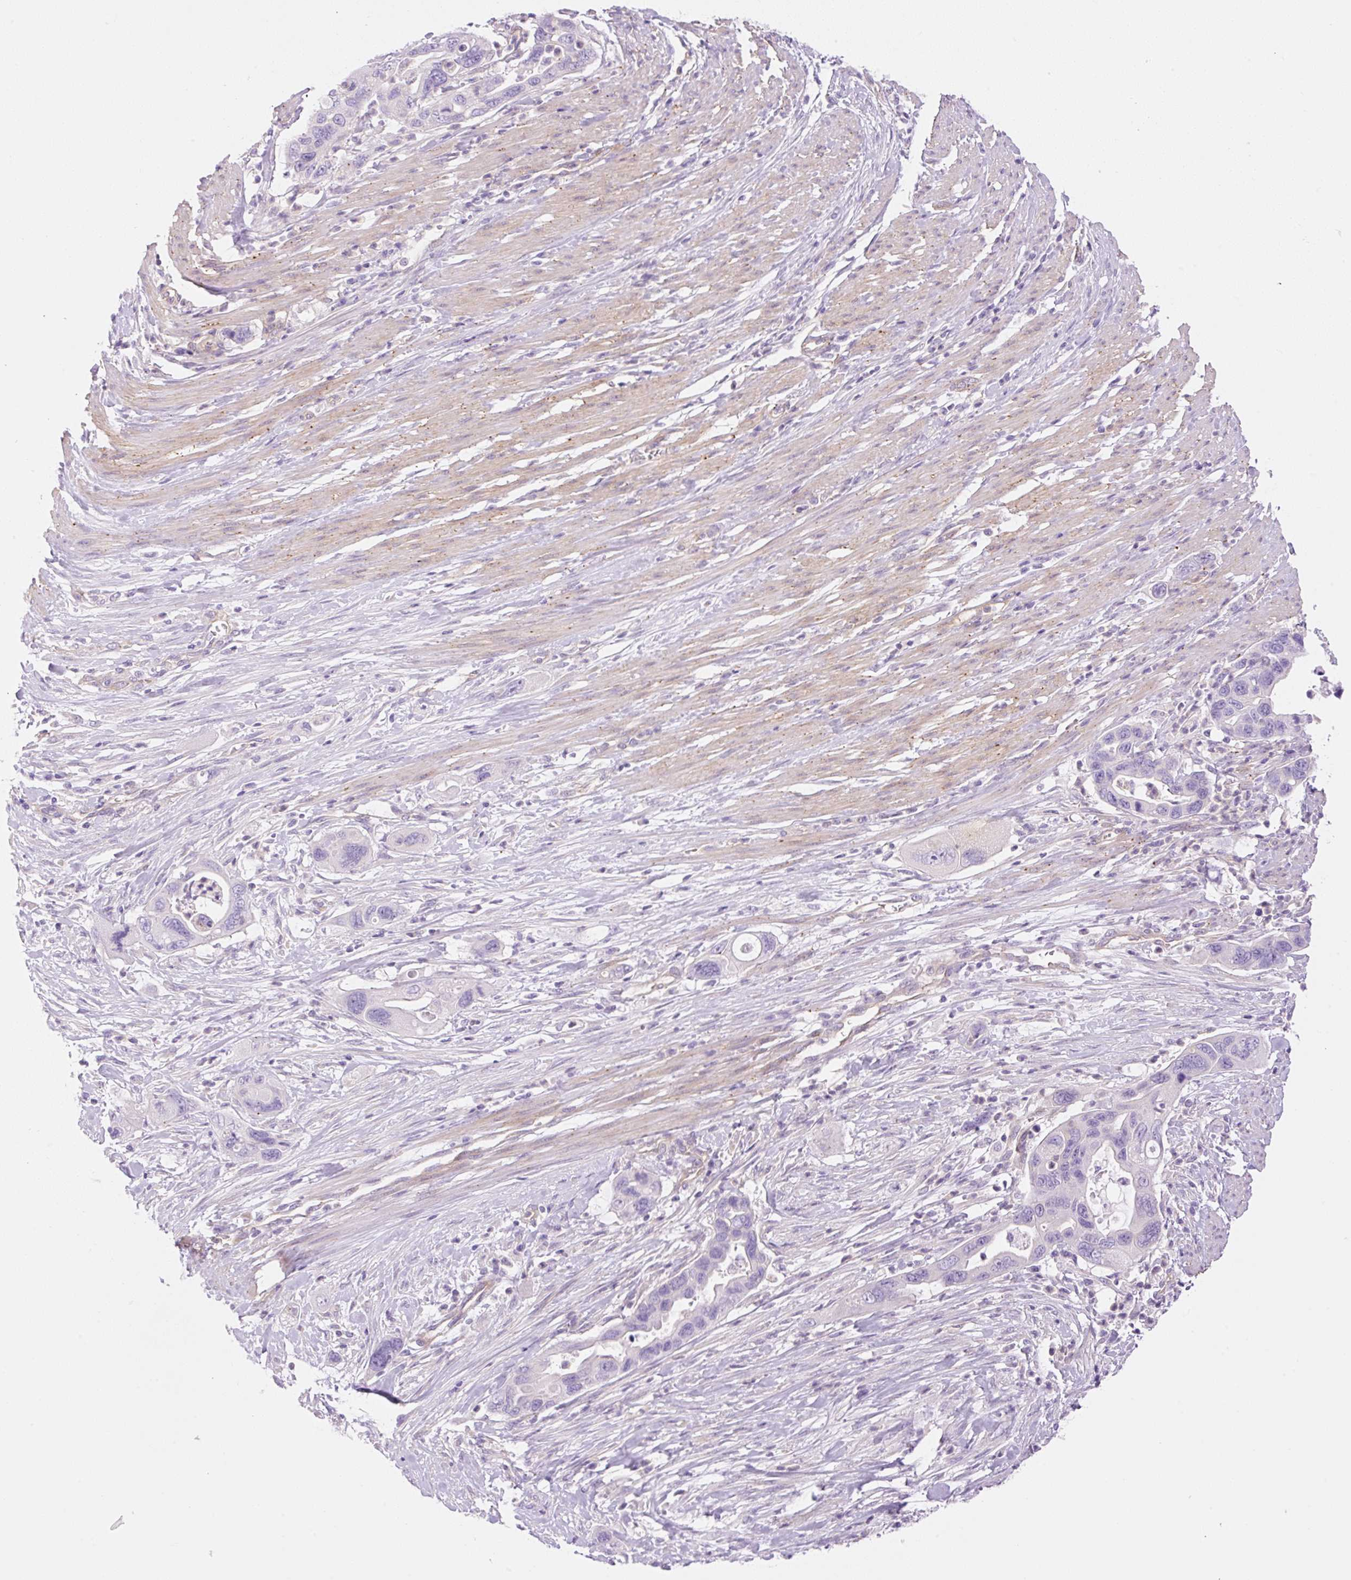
{"staining": {"intensity": "negative", "quantity": "none", "location": "none"}, "tissue": "pancreatic cancer", "cell_type": "Tumor cells", "image_type": "cancer", "snomed": [{"axis": "morphology", "description": "Adenocarcinoma, NOS"}, {"axis": "topography", "description": "Pancreas"}], "caption": "An image of pancreatic cancer stained for a protein demonstrates no brown staining in tumor cells.", "gene": "EHD3", "patient": {"sex": "female", "age": 71}}